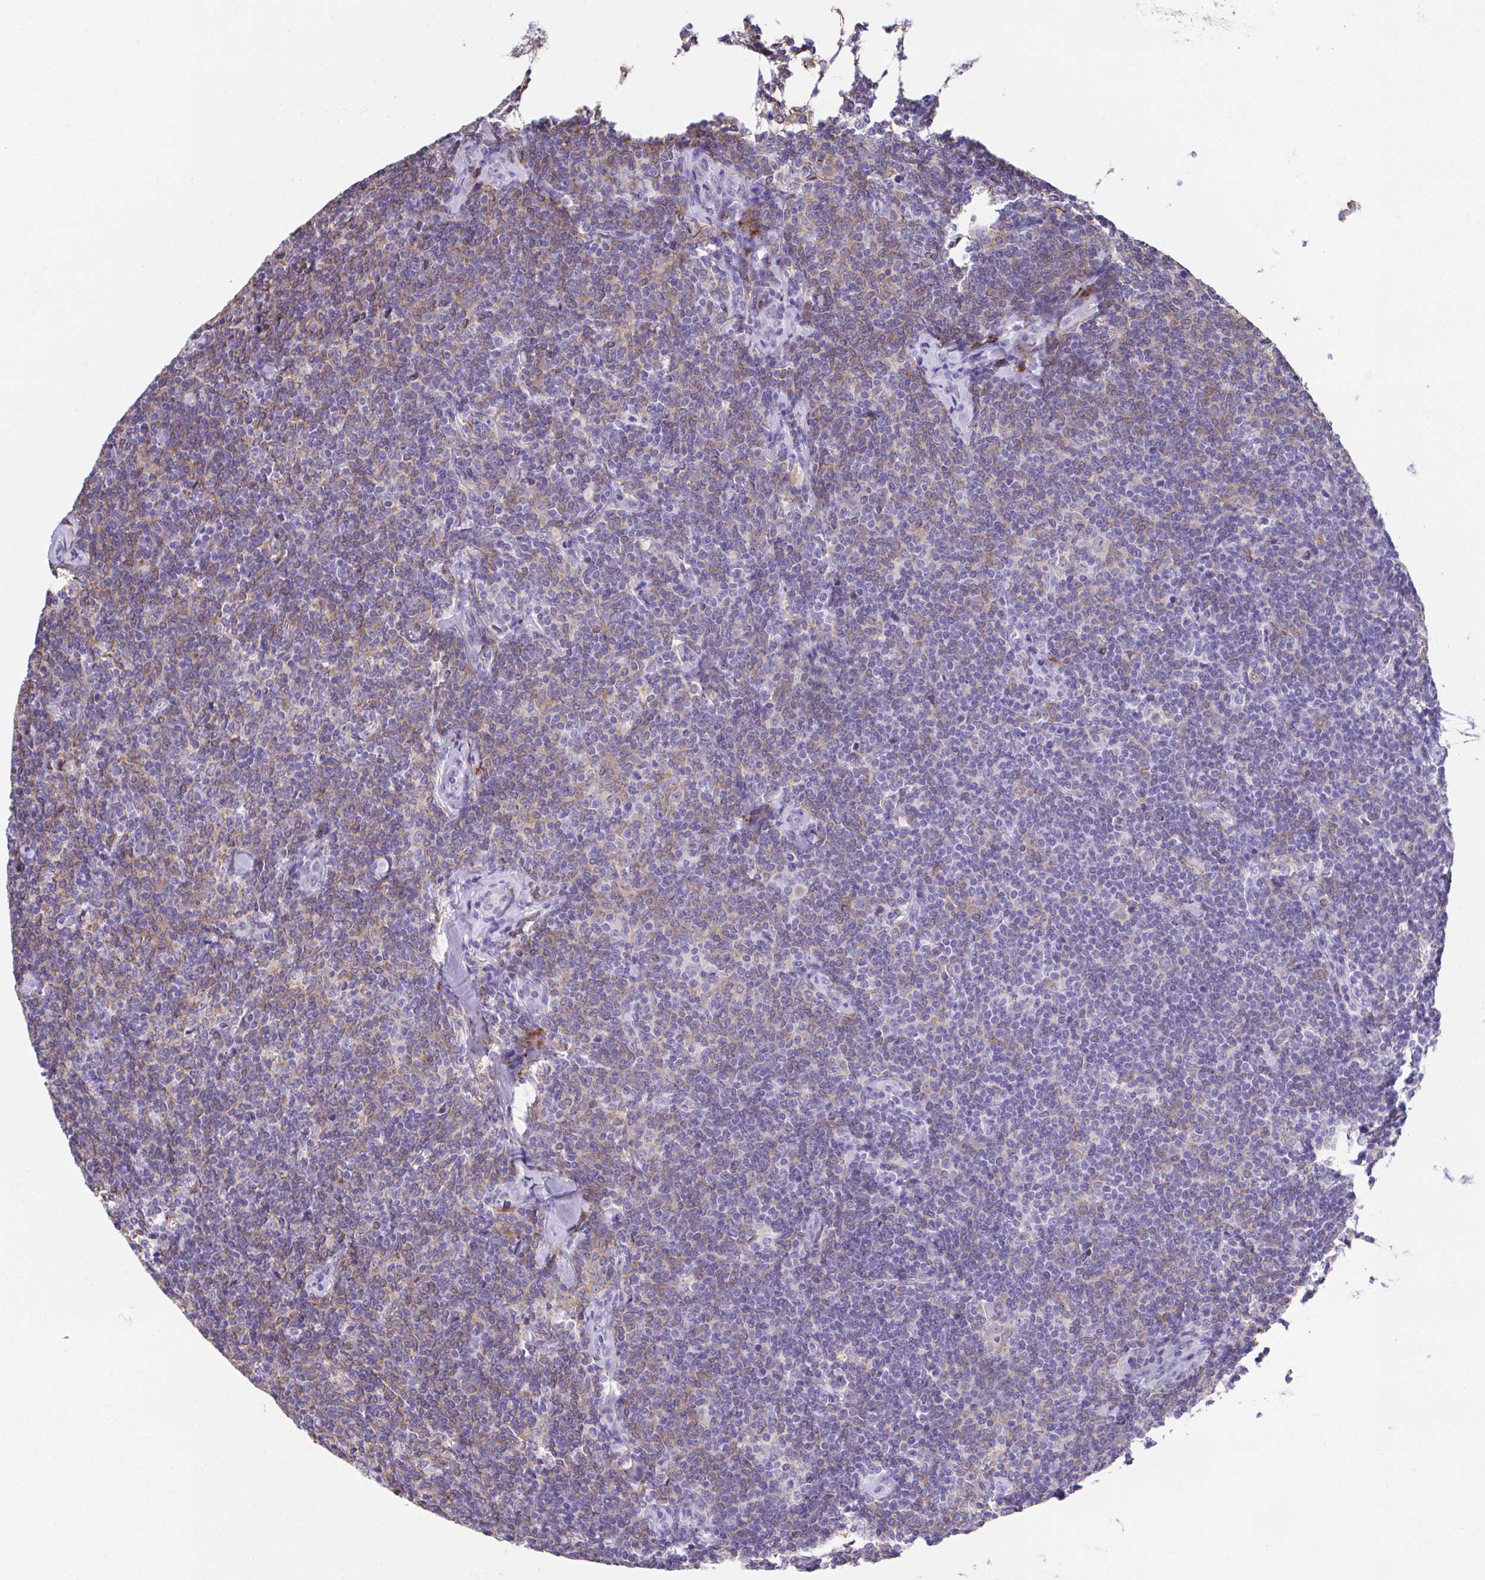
{"staining": {"intensity": "weak", "quantity": "<25%", "location": "cytoplasmic/membranous"}, "tissue": "lymphoma", "cell_type": "Tumor cells", "image_type": "cancer", "snomed": [{"axis": "morphology", "description": "Malignant lymphoma, non-Hodgkin's type, Low grade"}, {"axis": "topography", "description": "Lymph node"}], "caption": "Immunohistochemistry image of human lymphoma stained for a protein (brown), which displays no expression in tumor cells.", "gene": "HOXB4", "patient": {"sex": "female", "age": 56}}